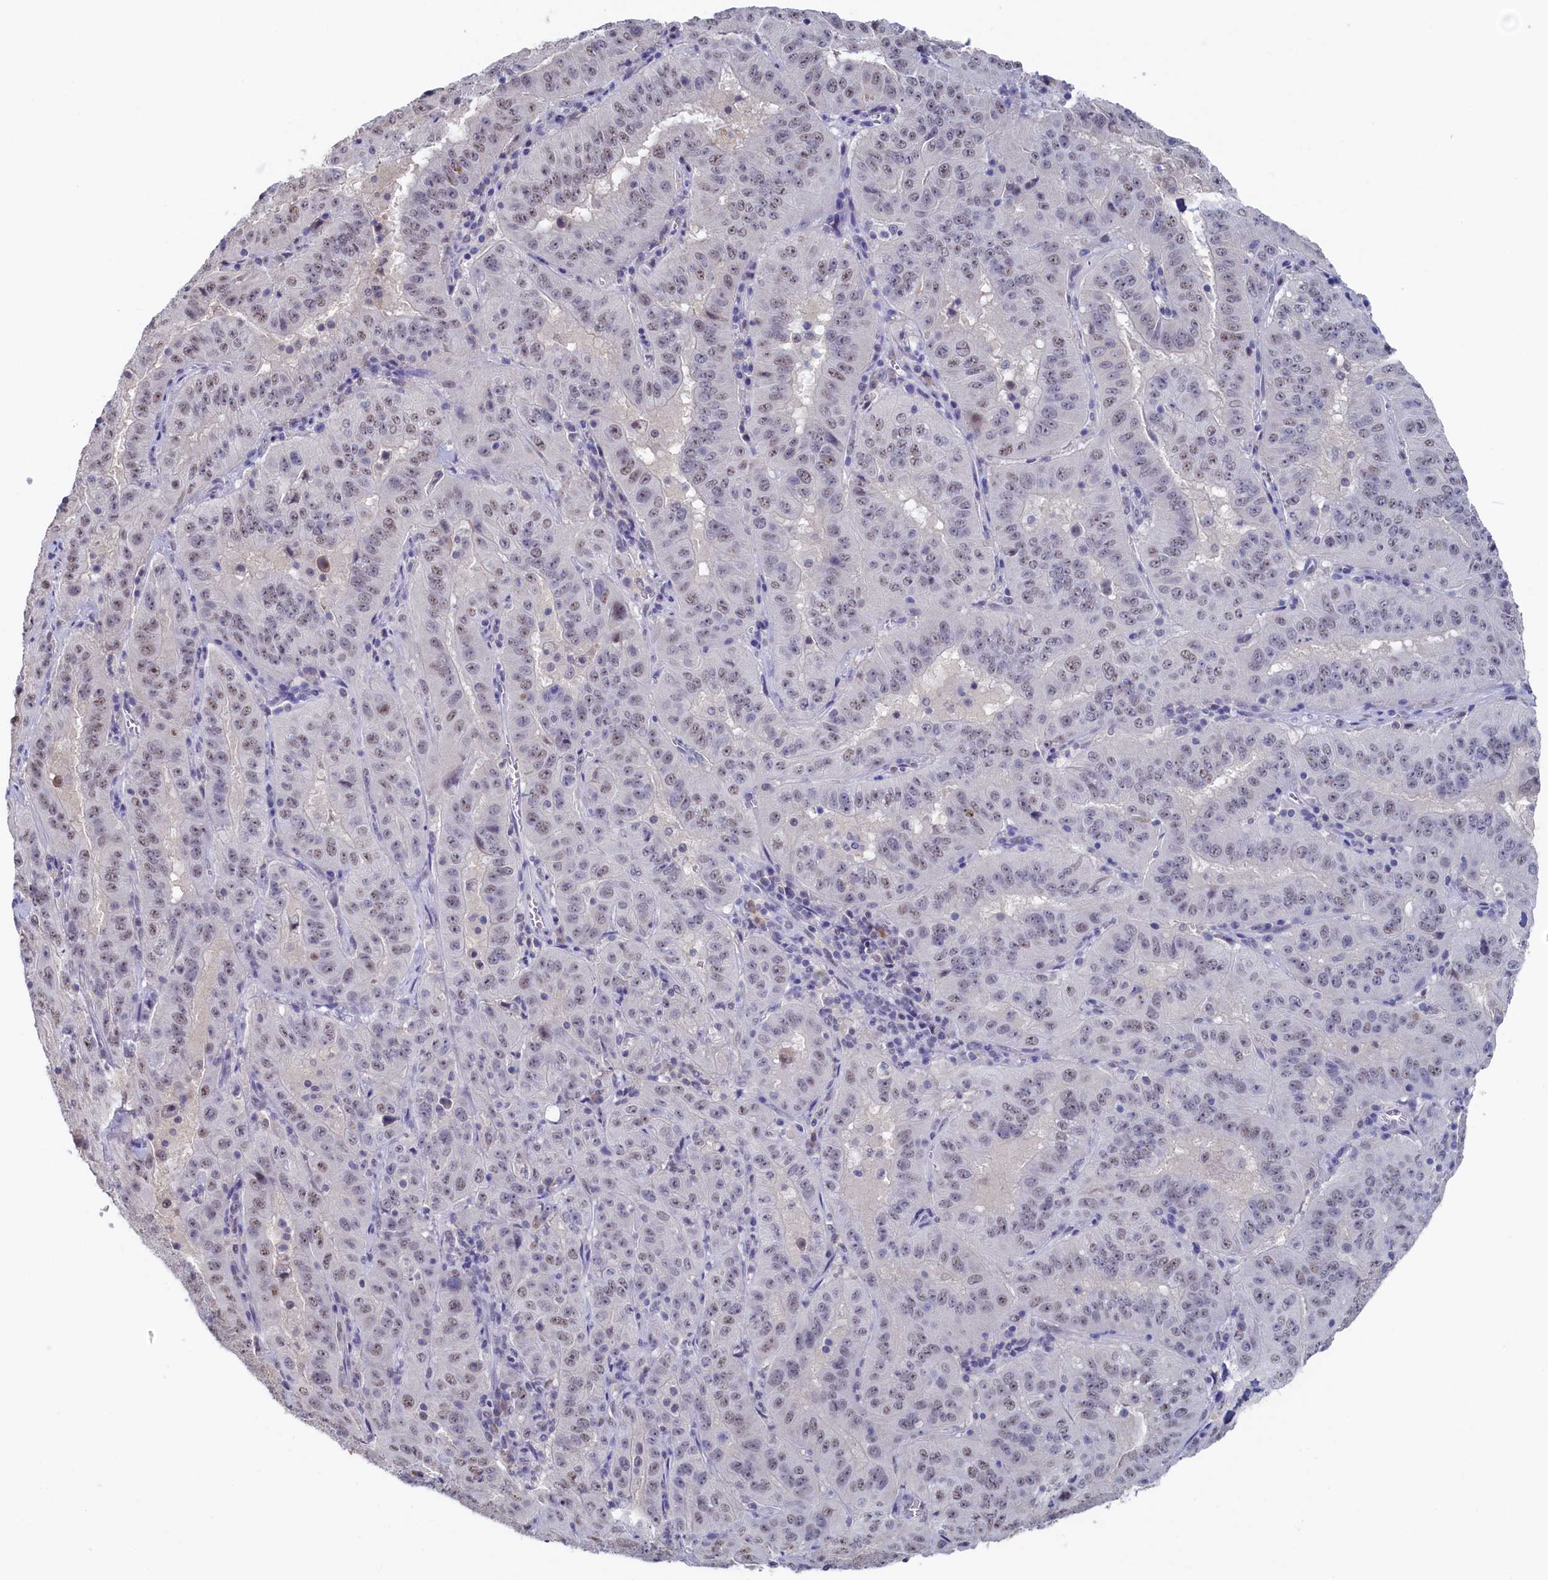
{"staining": {"intensity": "weak", "quantity": "<25%", "location": "nuclear"}, "tissue": "pancreatic cancer", "cell_type": "Tumor cells", "image_type": "cancer", "snomed": [{"axis": "morphology", "description": "Adenocarcinoma, NOS"}, {"axis": "topography", "description": "Pancreas"}], "caption": "Immunohistochemical staining of pancreatic cancer exhibits no significant staining in tumor cells.", "gene": "MOSPD3", "patient": {"sex": "male", "age": 63}}